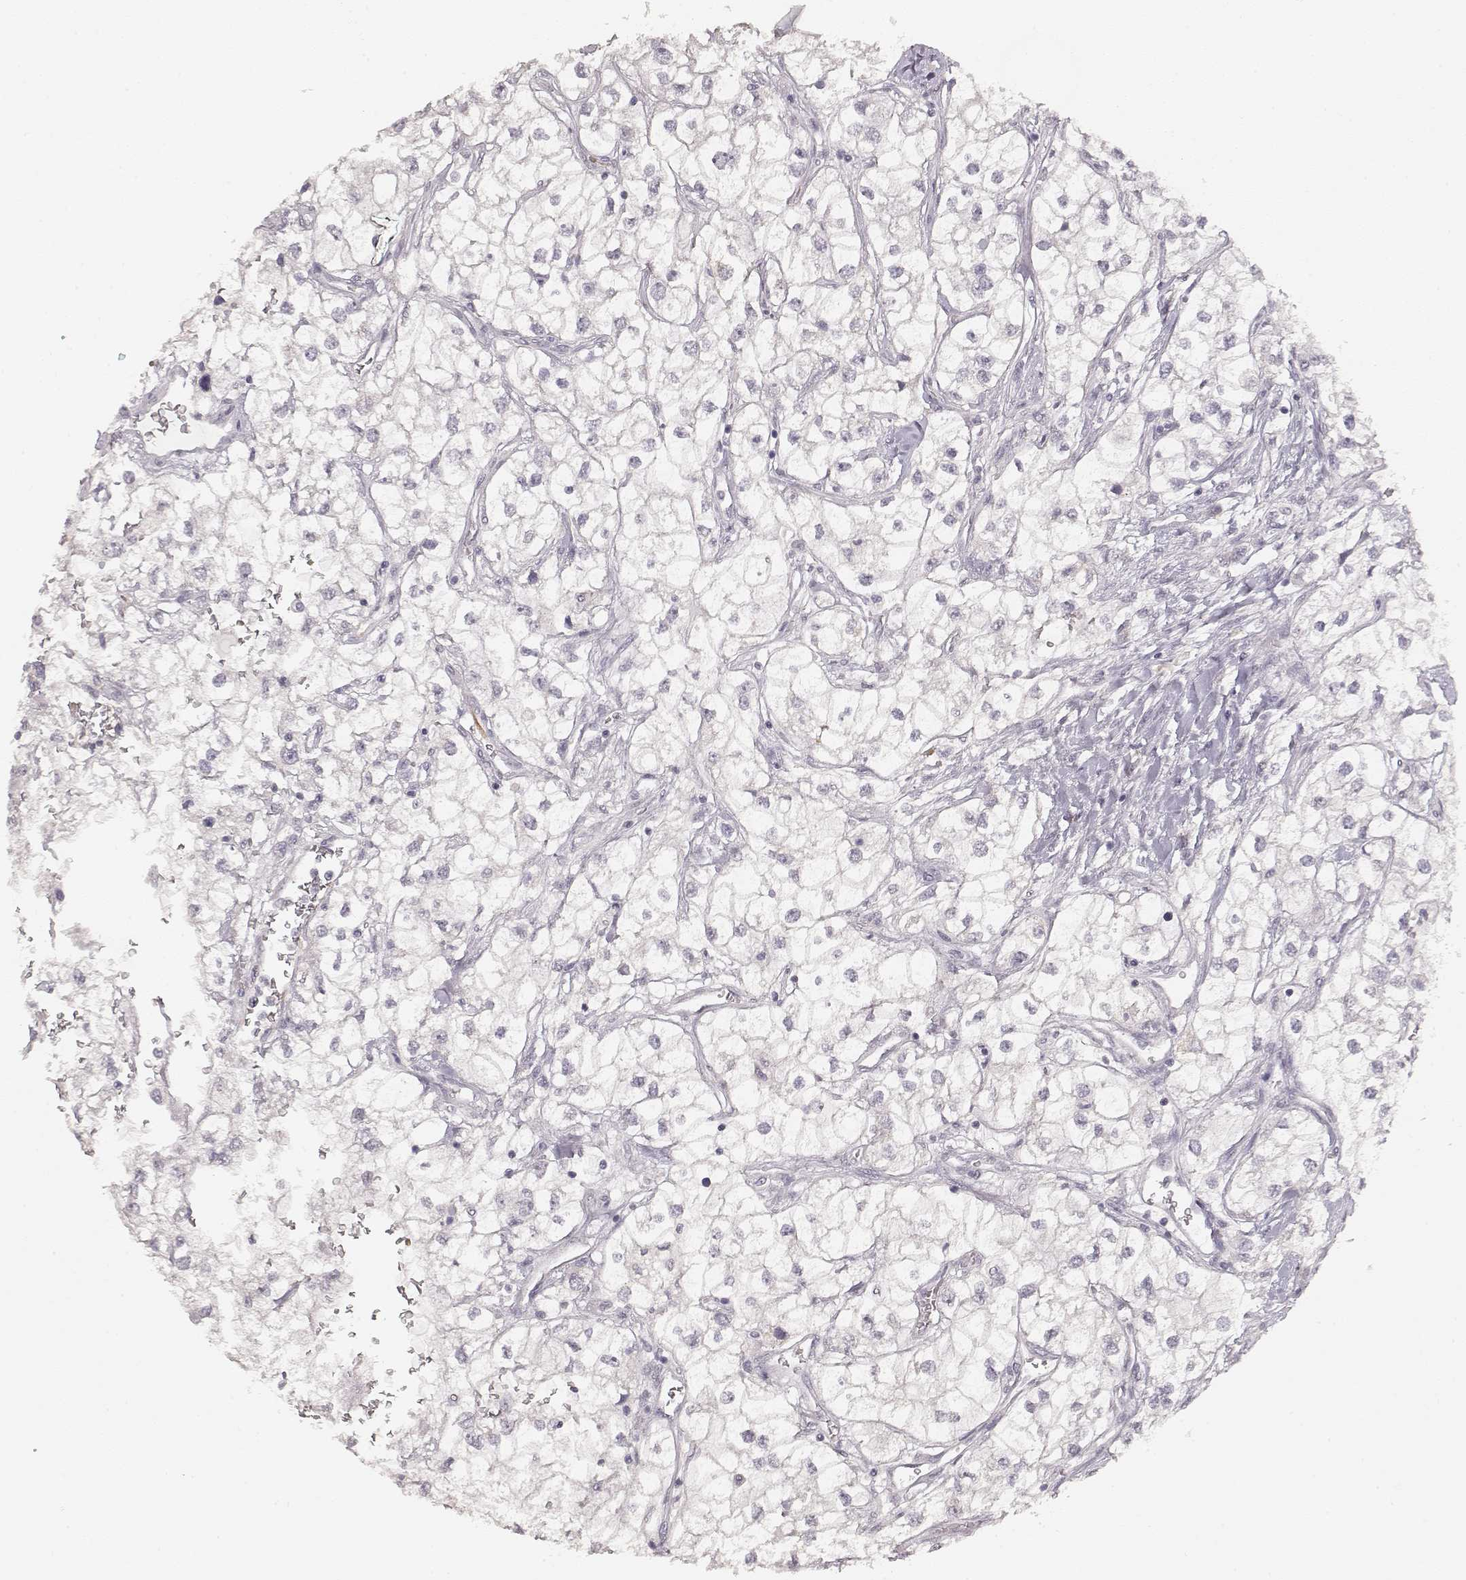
{"staining": {"intensity": "negative", "quantity": "none", "location": "none"}, "tissue": "renal cancer", "cell_type": "Tumor cells", "image_type": "cancer", "snomed": [{"axis": "morphology", "description": "Adenocarcinoma, NOS"}, {"axis": "topography", "description": "Kidney"}], "caption": "Tumor cells show no significant expression in renal cancer.", "gene": "LAMC2", "patient": {"sex": "male", "age": 59}}